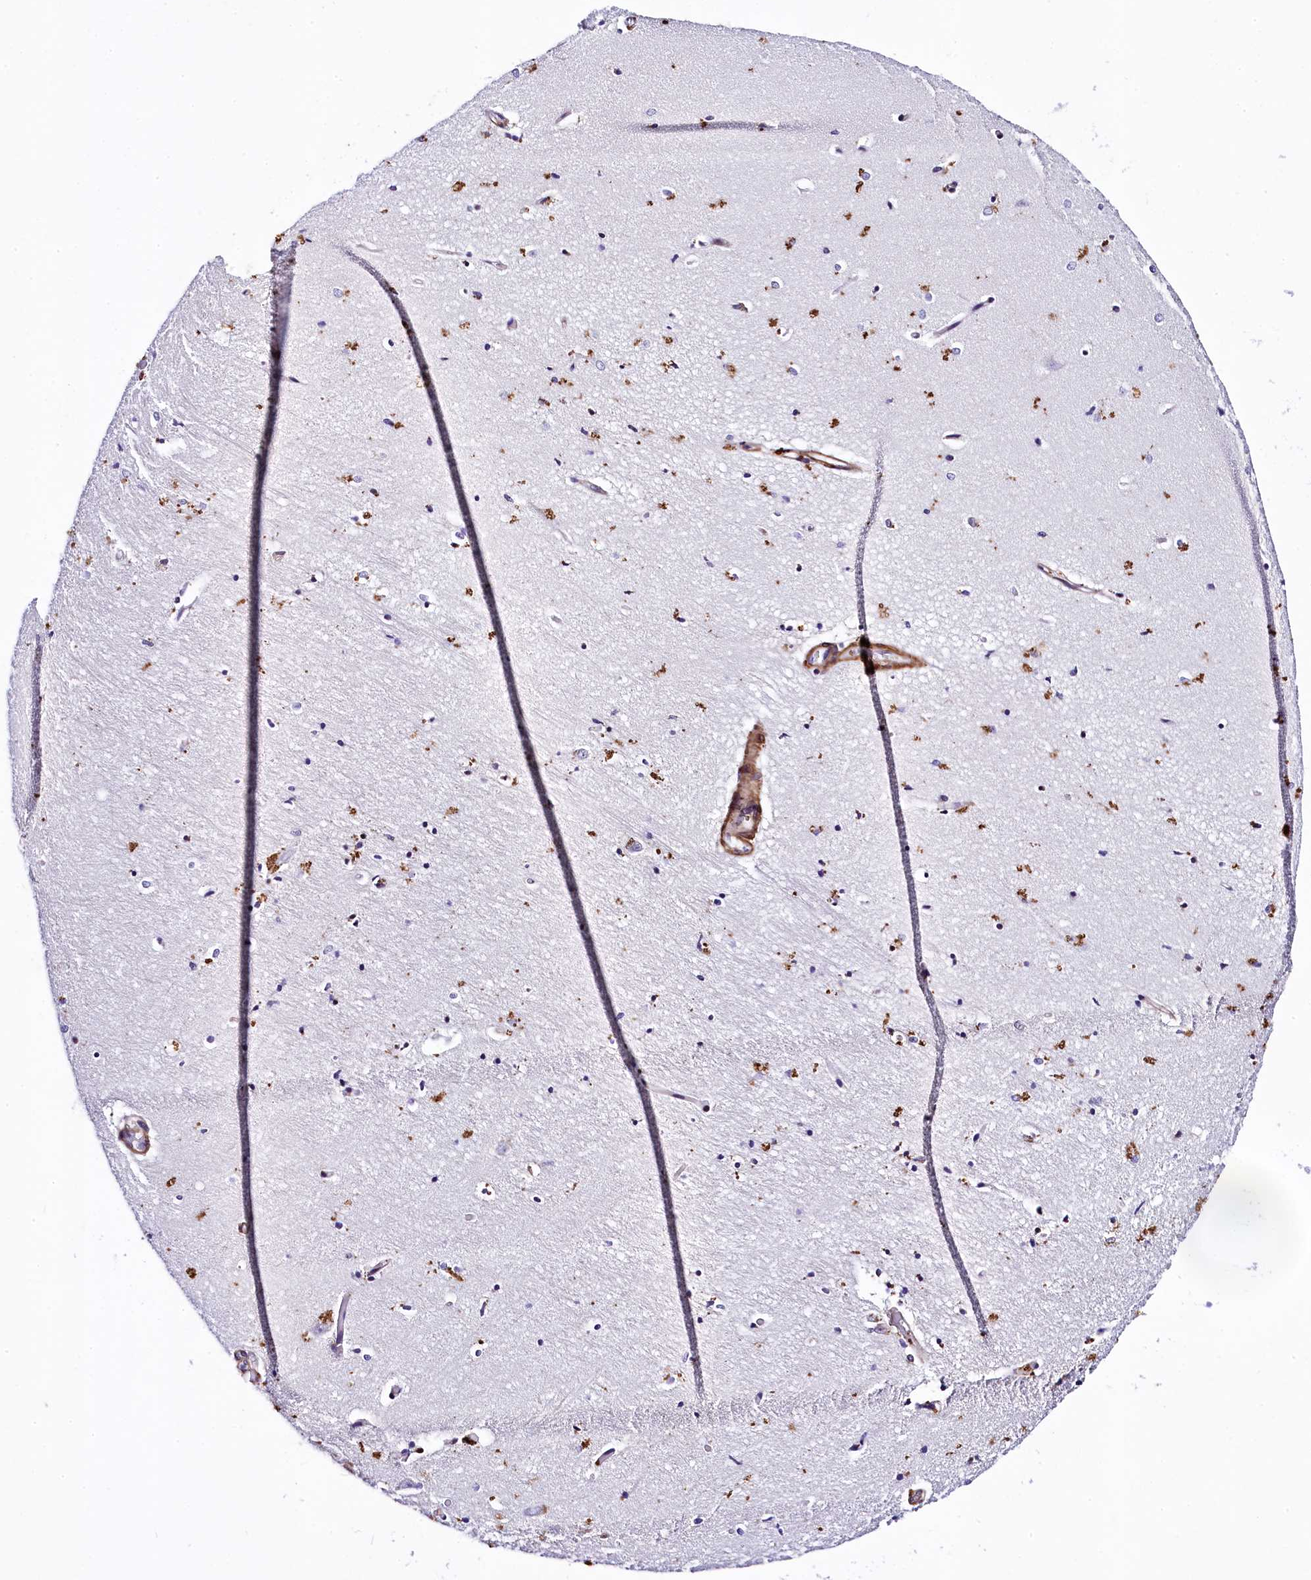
{"staining": {"intensity": "negative", "quantity": "none", "location": "none"}, "tissue": "hippocampus", "cell_type": "Glial cells", "image_type": "normal", "snomed": [{"axis": "morphology", "description": "Normal tissue, NOS"}, {"axis": "topography", "description": "Hippocampus"}], "caption": "IHC histopathology image of unremarkable hippocampus stained for a protein (brown), which displays no expression in glial cells. Nuclei are stained in blue.", "gene": "SAMD10", "patient": {"sex": "female", "age": 64}}